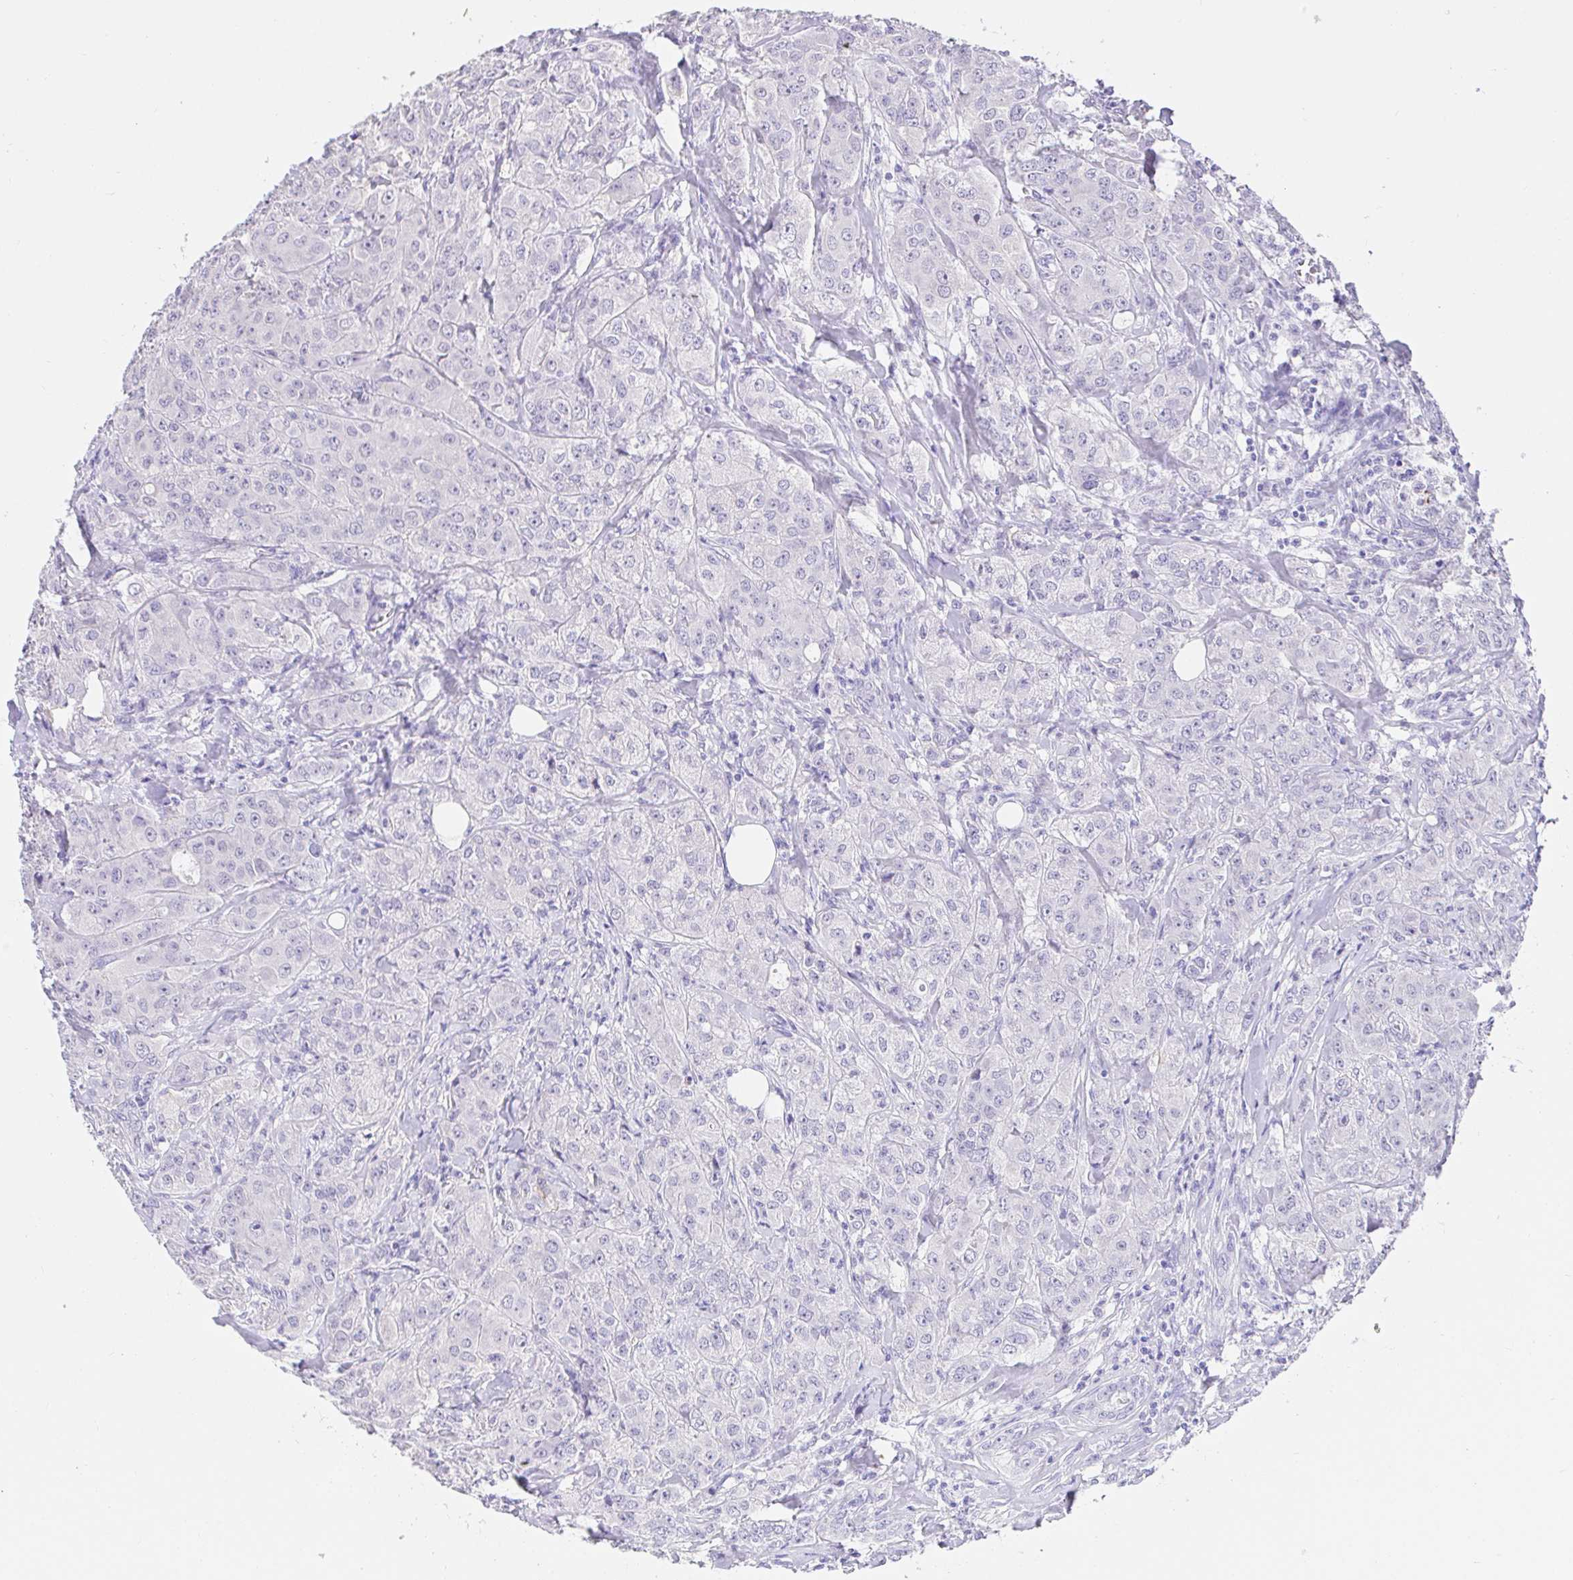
{"staining": {"intensity": "negative", "quantity": "none", "location": "none"}, "tissue": "breast cancer", "cell_type": "Tumor cells", "image_type": "cancer", "snomed": [{"axis": "morphology", "description": "Normal tissue, NOS"}, {"axis": "morphology", "description": "Duct carcinoma"}, {"axis": "topography", "description": "Breast"}], "caption": "Breast cancer stained for a protein using immunohistochemistry (IHC) displays no positivity tumor cells.", "gene": "CDO1", "patient": {"sex": "female", "age": 43}}